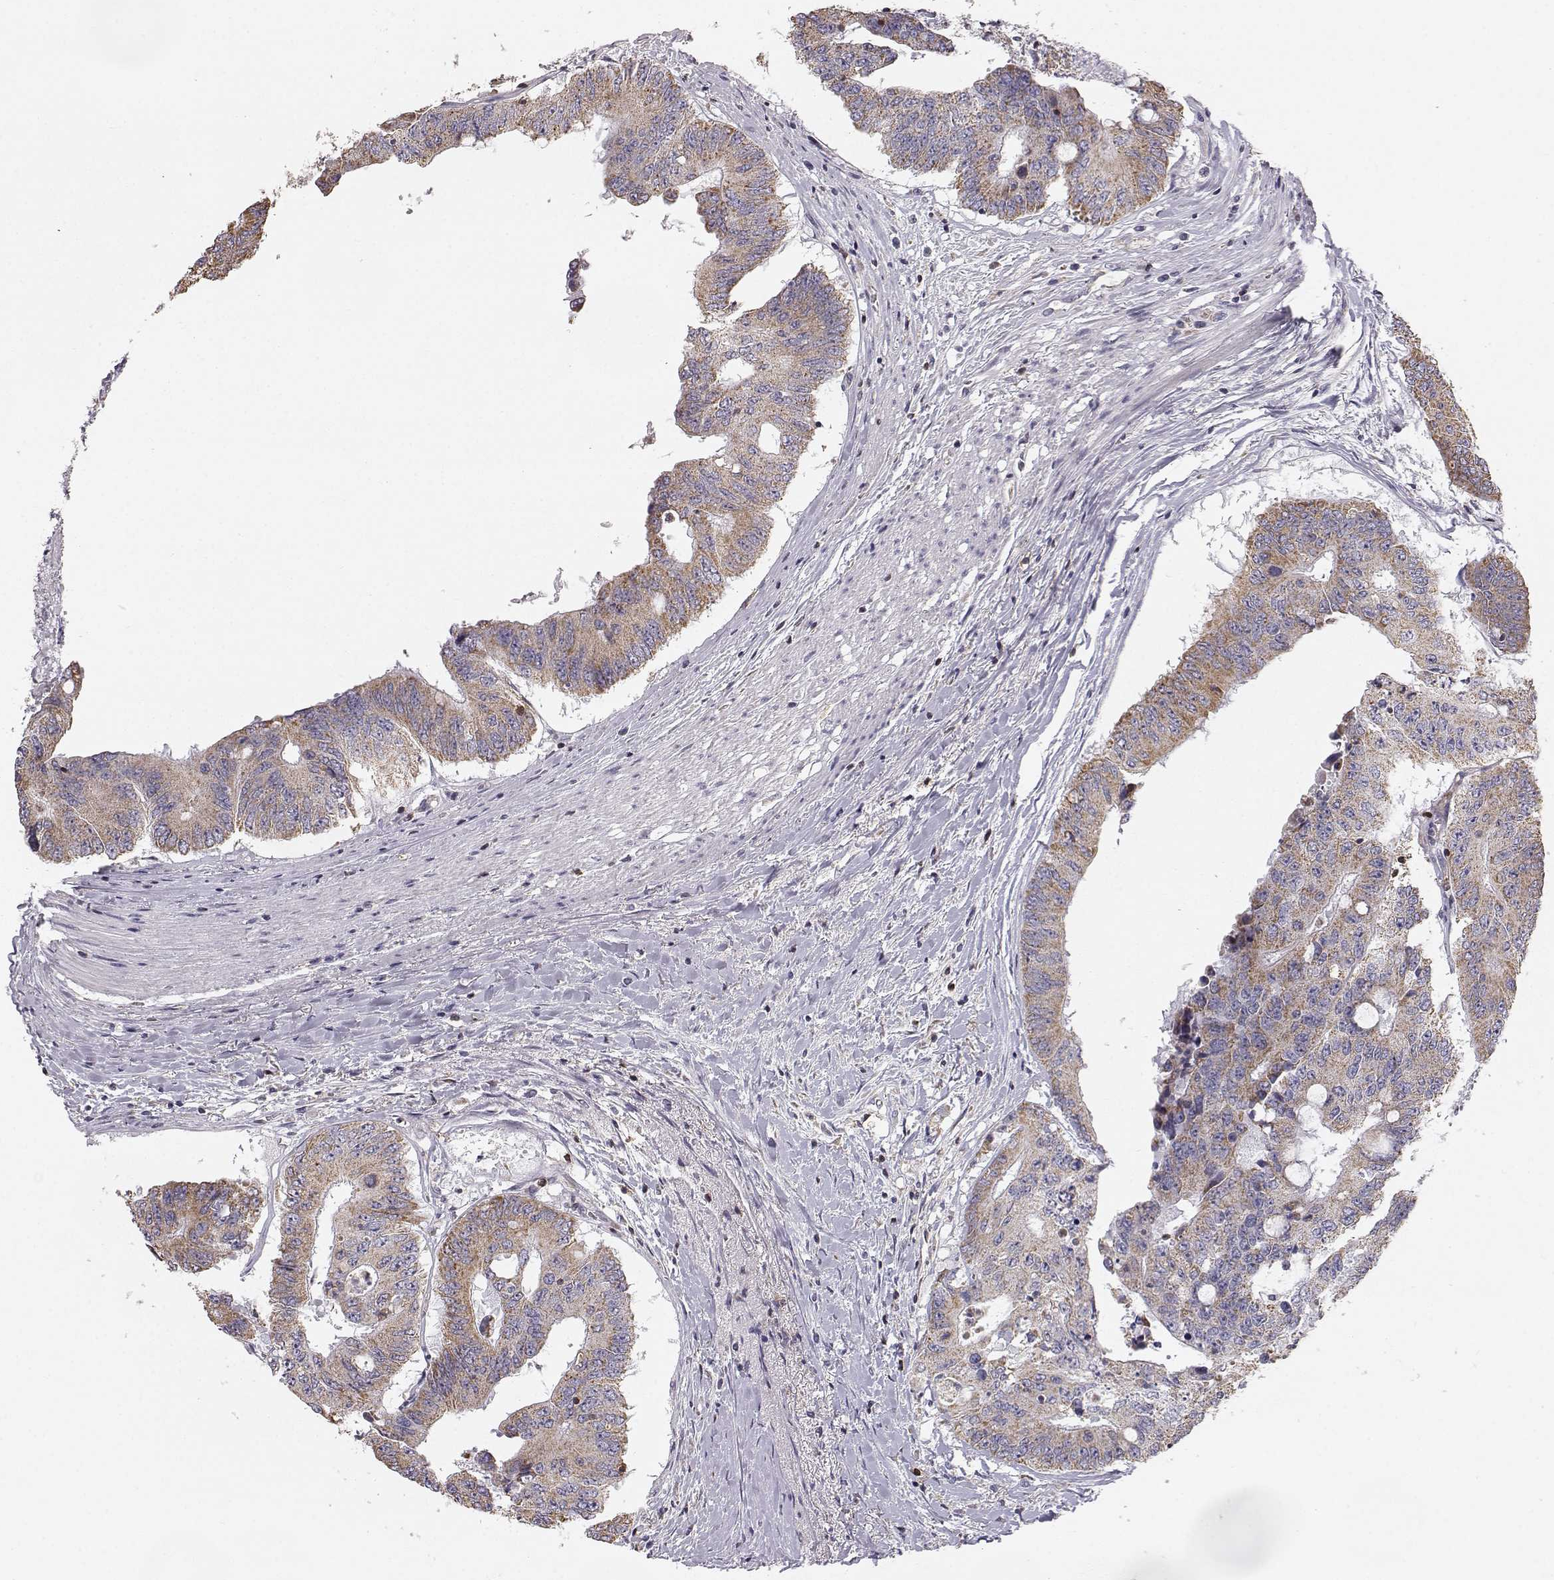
{"staining": {"intensity": "moderate", "quantity": ">75%", "location": "cytoplasmic/membranous"}, "tissue": "colorectal cancer", "cell_type": "Tumor cells", "image_type": "cancer", "snomed": [{"axis": "morphology", "description": "Adenocarcinoma, NOS"}, {"axis": "topography", "description": "Rectum"}], "caption": "Adenocarcinoma (colorectal) tissue reveals moderate cytoplasmic/membranous positivity in approximately >75% of tumor cells", "gene": "GRAP2", "patient": {"sex": "male", "age": 59}}